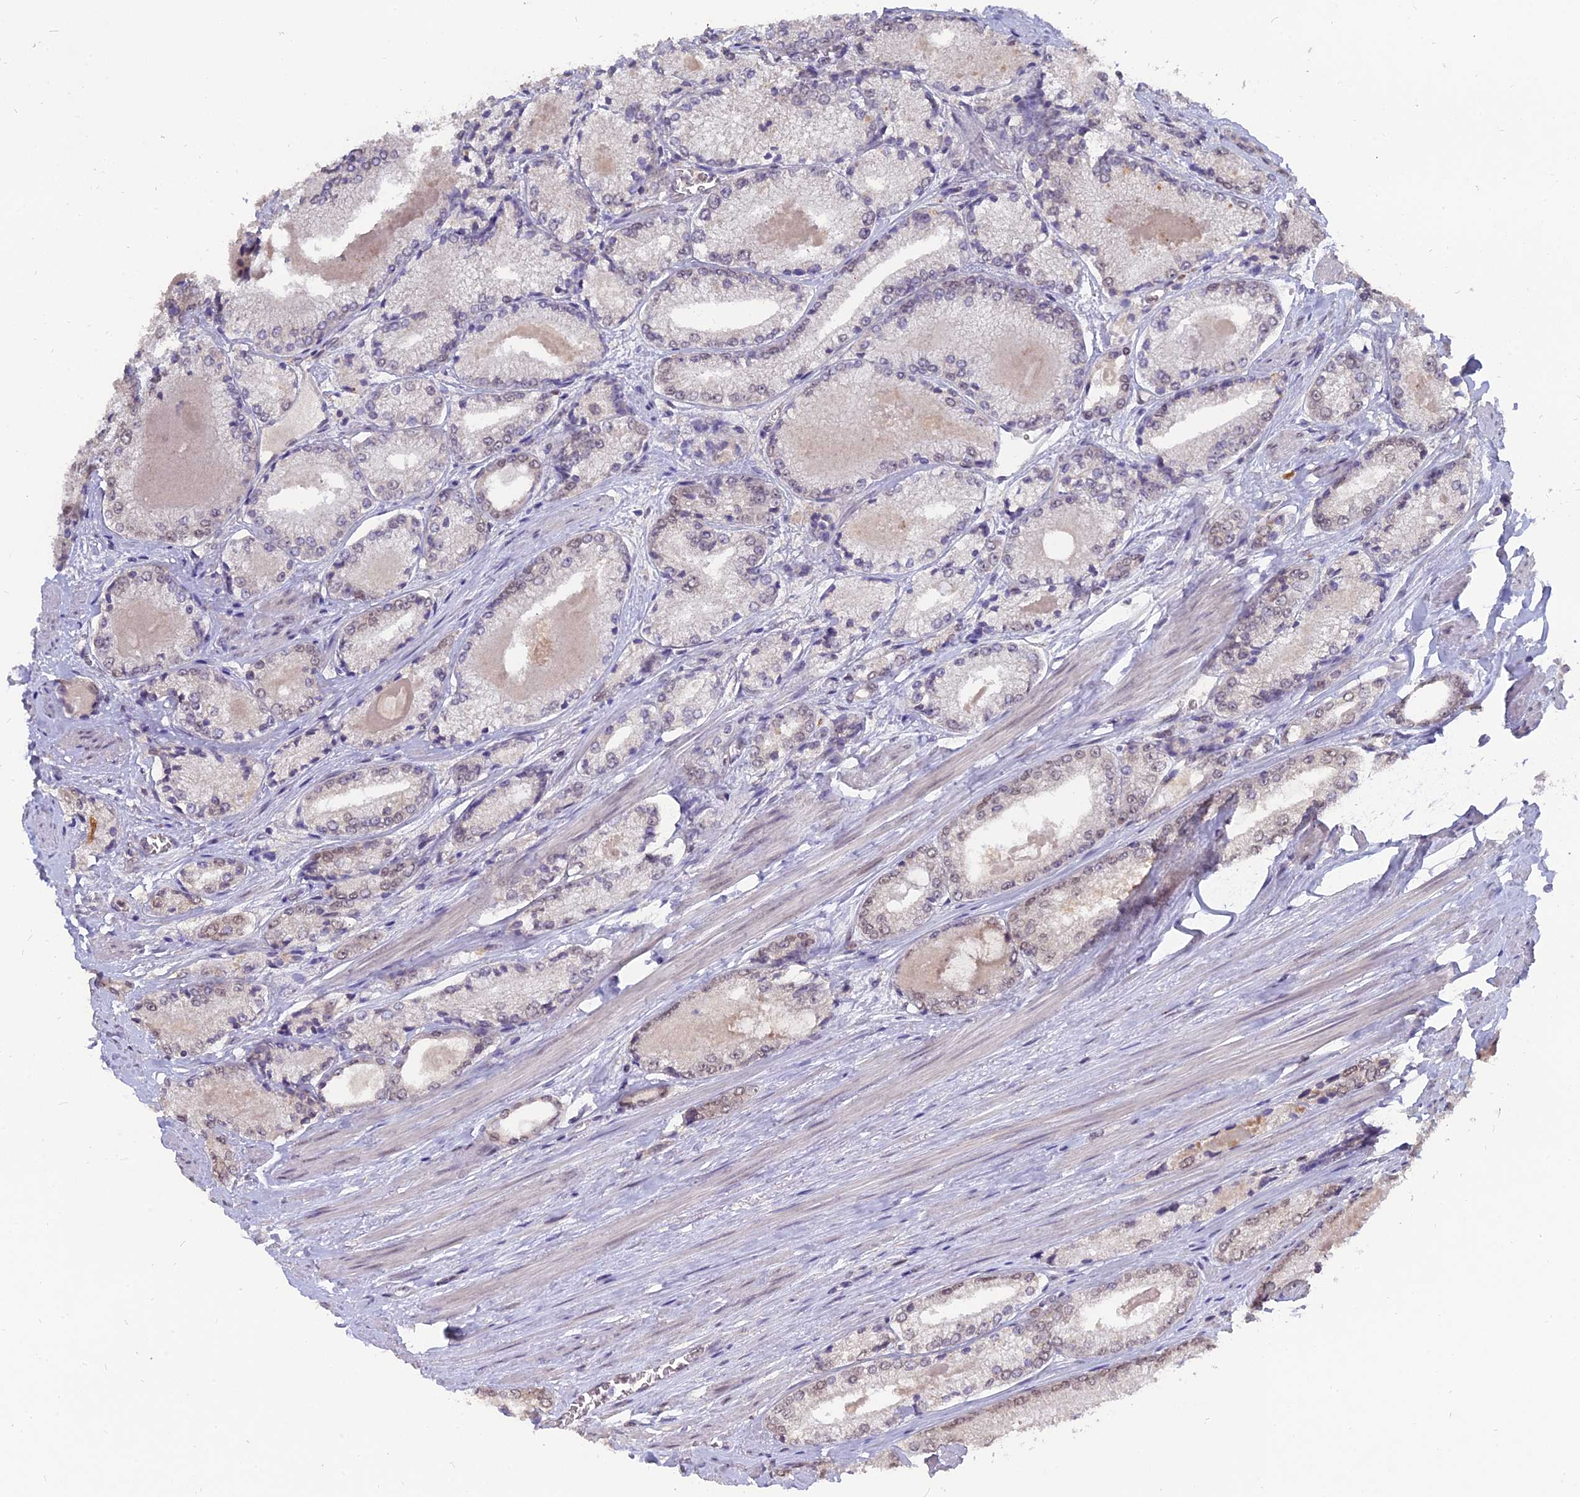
{"staining": {"intensity": "negative", "quantity": "none", "location": "none"}, "tissue": "prostate cancer", "cell_type": "Tumor cells", "image_type": "cancer", "snomed": [{"axis": "morphology", "description": "Adenocarcinoma, Low grade"}, {"axis": "topography", "description": "Prostate"}], "caption": "Protein analysis of prostate cancer shows no significant staining in tumor cells. Brightfield microscopy of immunohistochemistry (IHC) stained with DAB (brown) and hematoxylin (blue), captured at high magnification.", "gene": "NR1H3", "patient": {"sex": "male", "age": 68}}